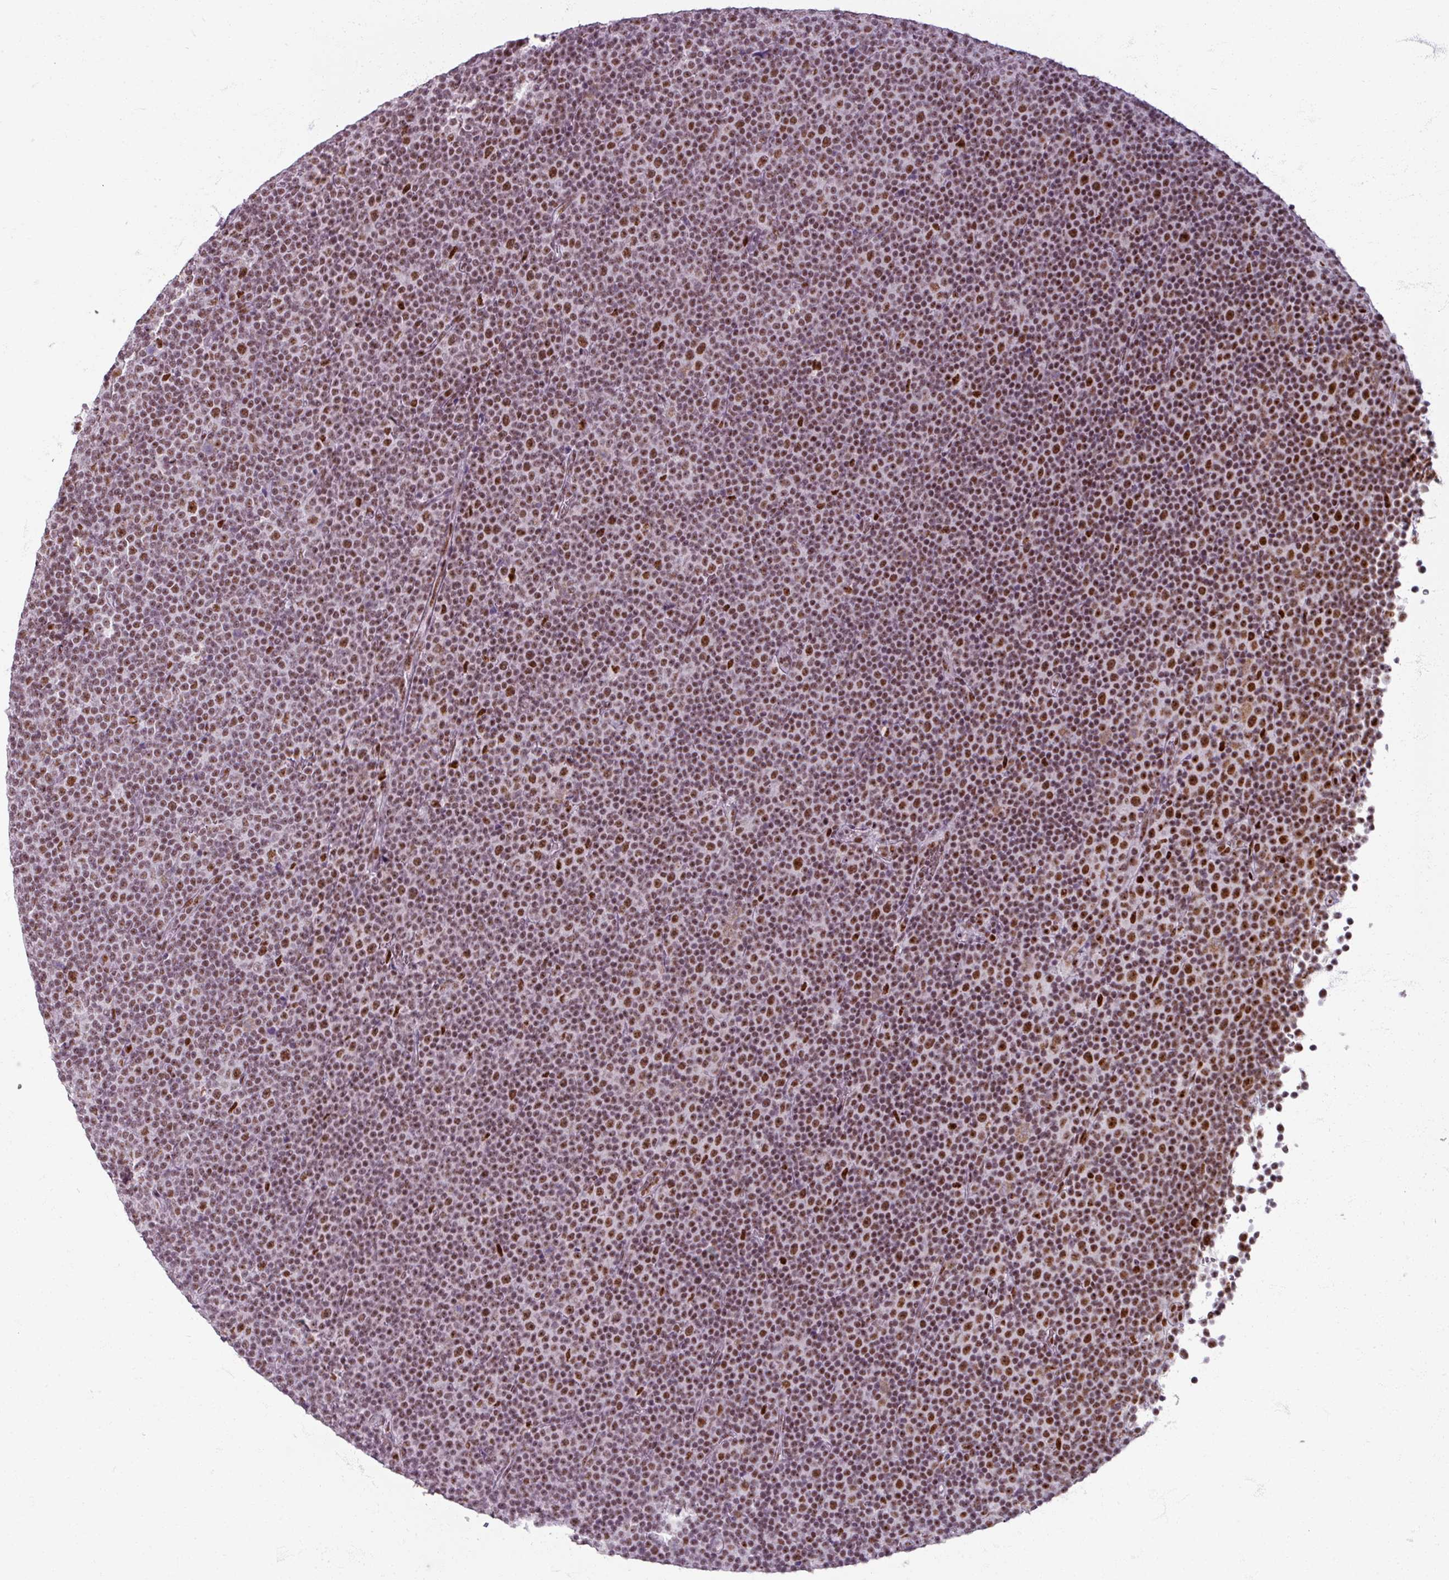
{"staining": {"intensity": "moderate", "quantity": ">75%", "location": "nuclear"}, "tissue": "lymphoma", "cell_type": "Tumor cells", "image_type": "cancer", "snomed": [{"axis": "morphology", "description": "Malignant lymphoma, non-Hodgkin's type, Low grade"}, {"axis": "topography", "description": "Lymph node"}], "caption": "Low-grade malignant lymphoma, non-Hodgkin's type stained with DAB IHC shows medium levels of moderate nuclear staining in about >75% of tumor cells.", "gene": "ADAR", "patient": {"sex": "female", "age": 67}}